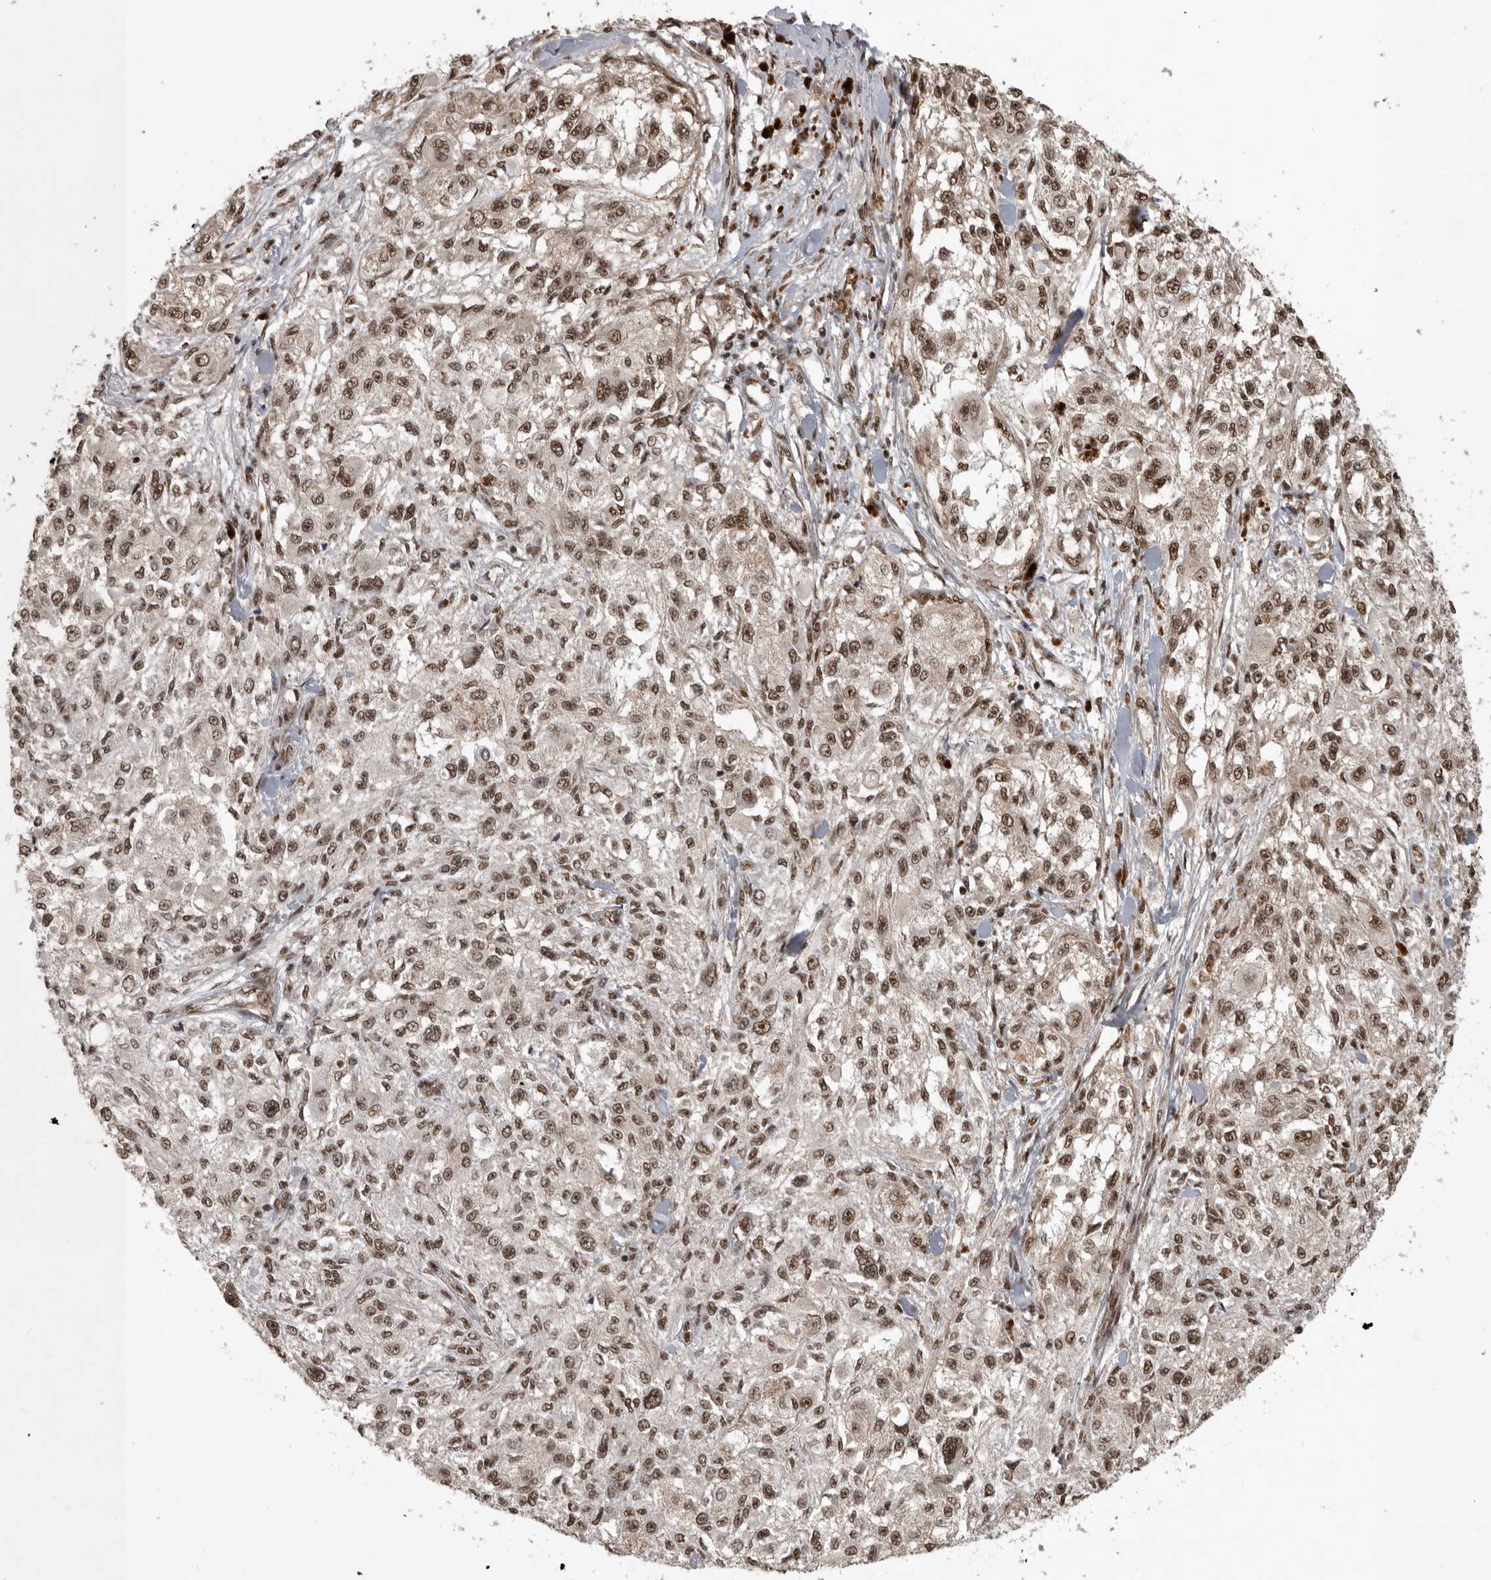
{"staining": {"intensity": "strong", "quantity": ">75%", "location": "nuclear"}, "tissue": "melanoma", "cell_type": "Tumor cells", "image_type": "cancer", "snomed": [{"axis": "morphology", "description": "Necrosis, NOS"}, {"axis": "morphology", "description": "Malignant melanoma, NOS"}, {"axis": "topography", "description": "Skin"}], "caption": "Protein staining exhibits strong nuclear staining in about >75% of tumor cells in malignant melanoma.", "gene": "CBLL1", "patient": {"sex": "female", "age": 87}}